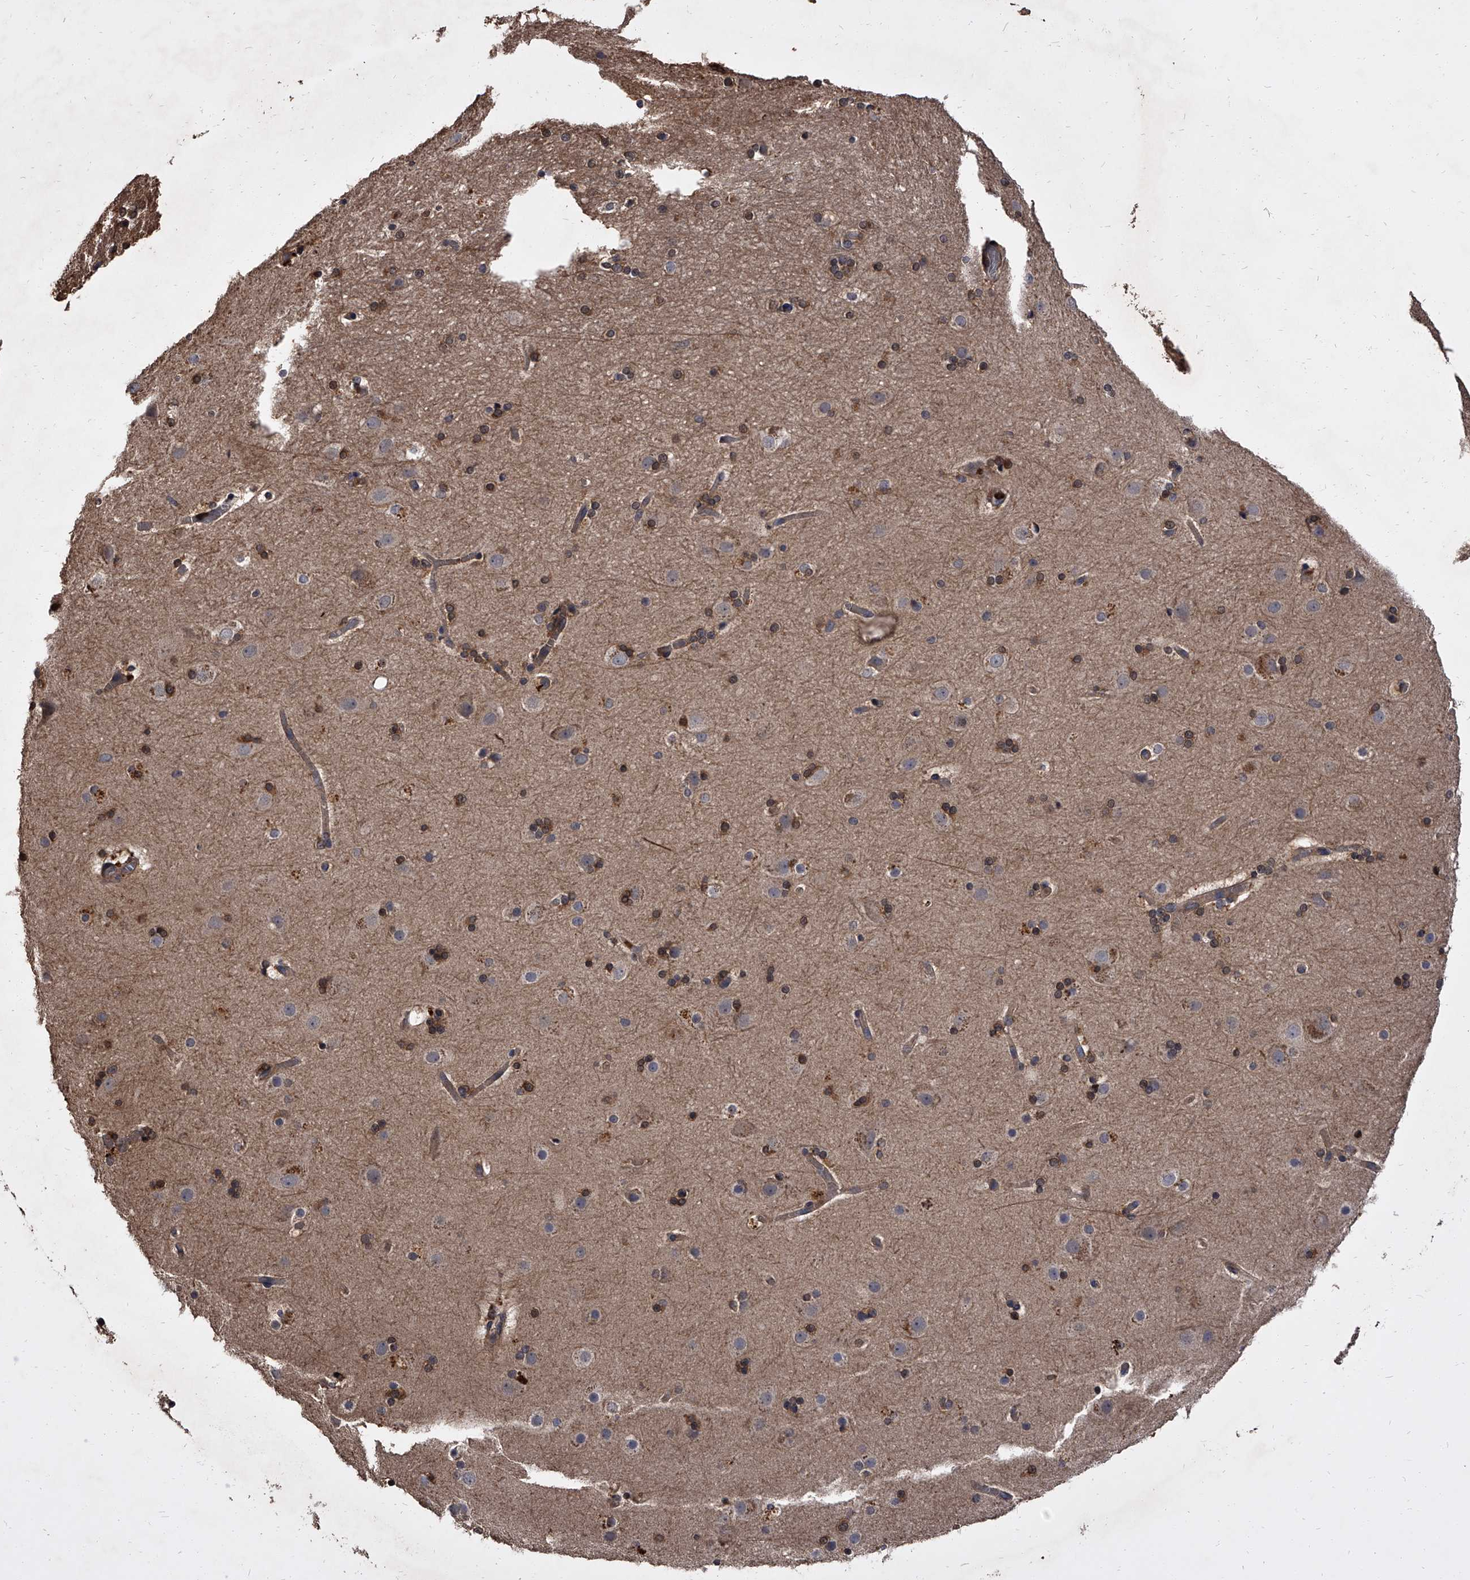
{"staining": {"intensity": "moderate", "quantity": "25%-75%", "location": "cytoplasmic/membranous"}, "tissue": "cerebral cortex", "cell_type": "Endothelial cells", "image_type": "normal", "snomed": [{"axis": "morphology", "description": "Normal tissue, NOS"}, {"axis": "topography", "description": "Cerebral cortex"}], "caption": "This micrograph exhibits immunohistochemistry staining of normal human cerebral cortex, with medium moderate cytoplasmic/membranous positivity in about 25%-75% of endothelial cells.", "gene": "STK36", "patient": {"sex": "male", "age": 57}}